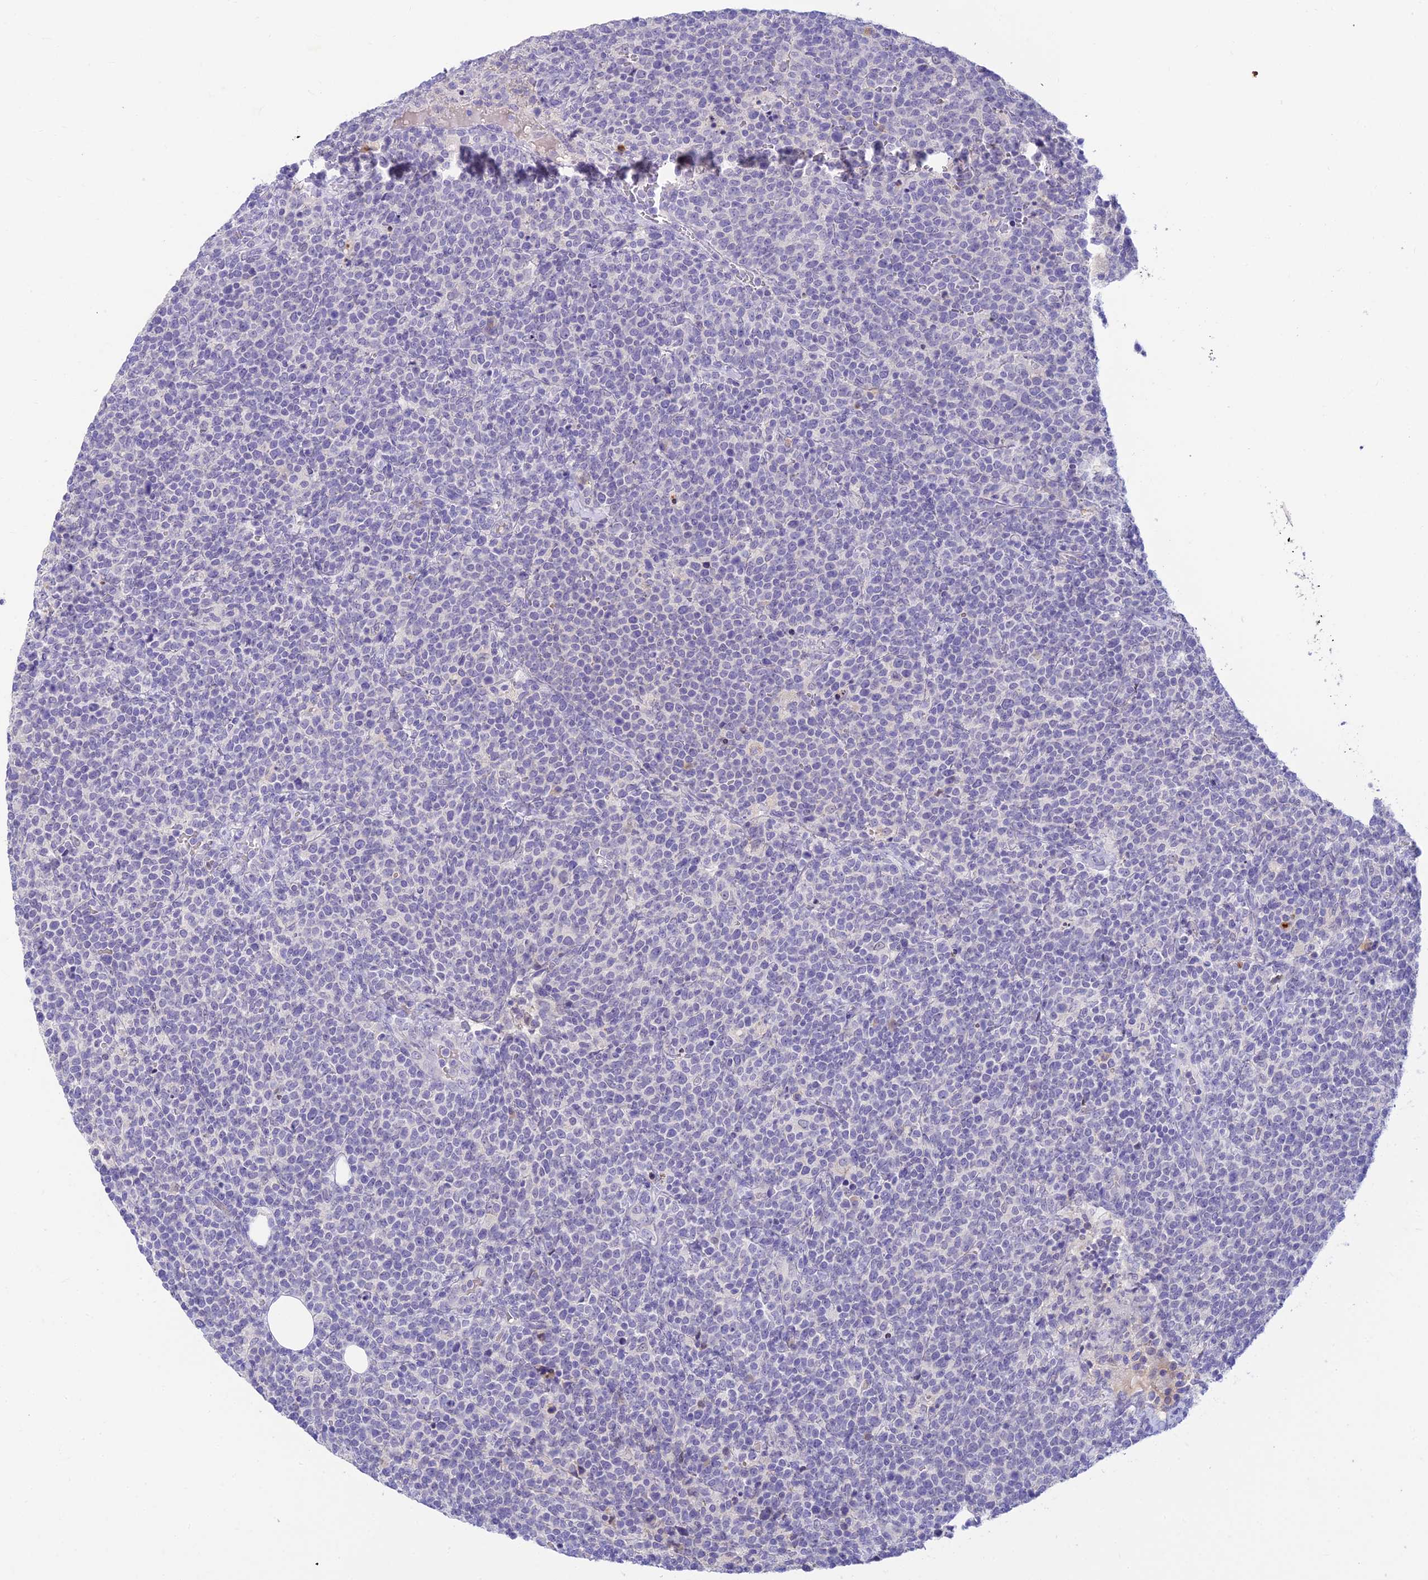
{"staining": {"intensity": "negative", "quantity": "none", "location": "none"}, "tissue": "lymphoma", "cell_type": "Tumor cells", "image_type": "cancer", "snomed": [{"axis": "morphology", "description": "Malignant lymphoma, non-Hodgkin's type, High grade"}, {"axis": "topography", "description": "Lymph node"}], "caption": "A high-resolution histopathology image shows immunohistochemistry staining of high-grade malignant lymphoma, non-Hodgkin's type, which demonstrates no significant positivity in tumor cells.", "gene": "INTS13", "patient": {"sex": "male", "age": 61}}